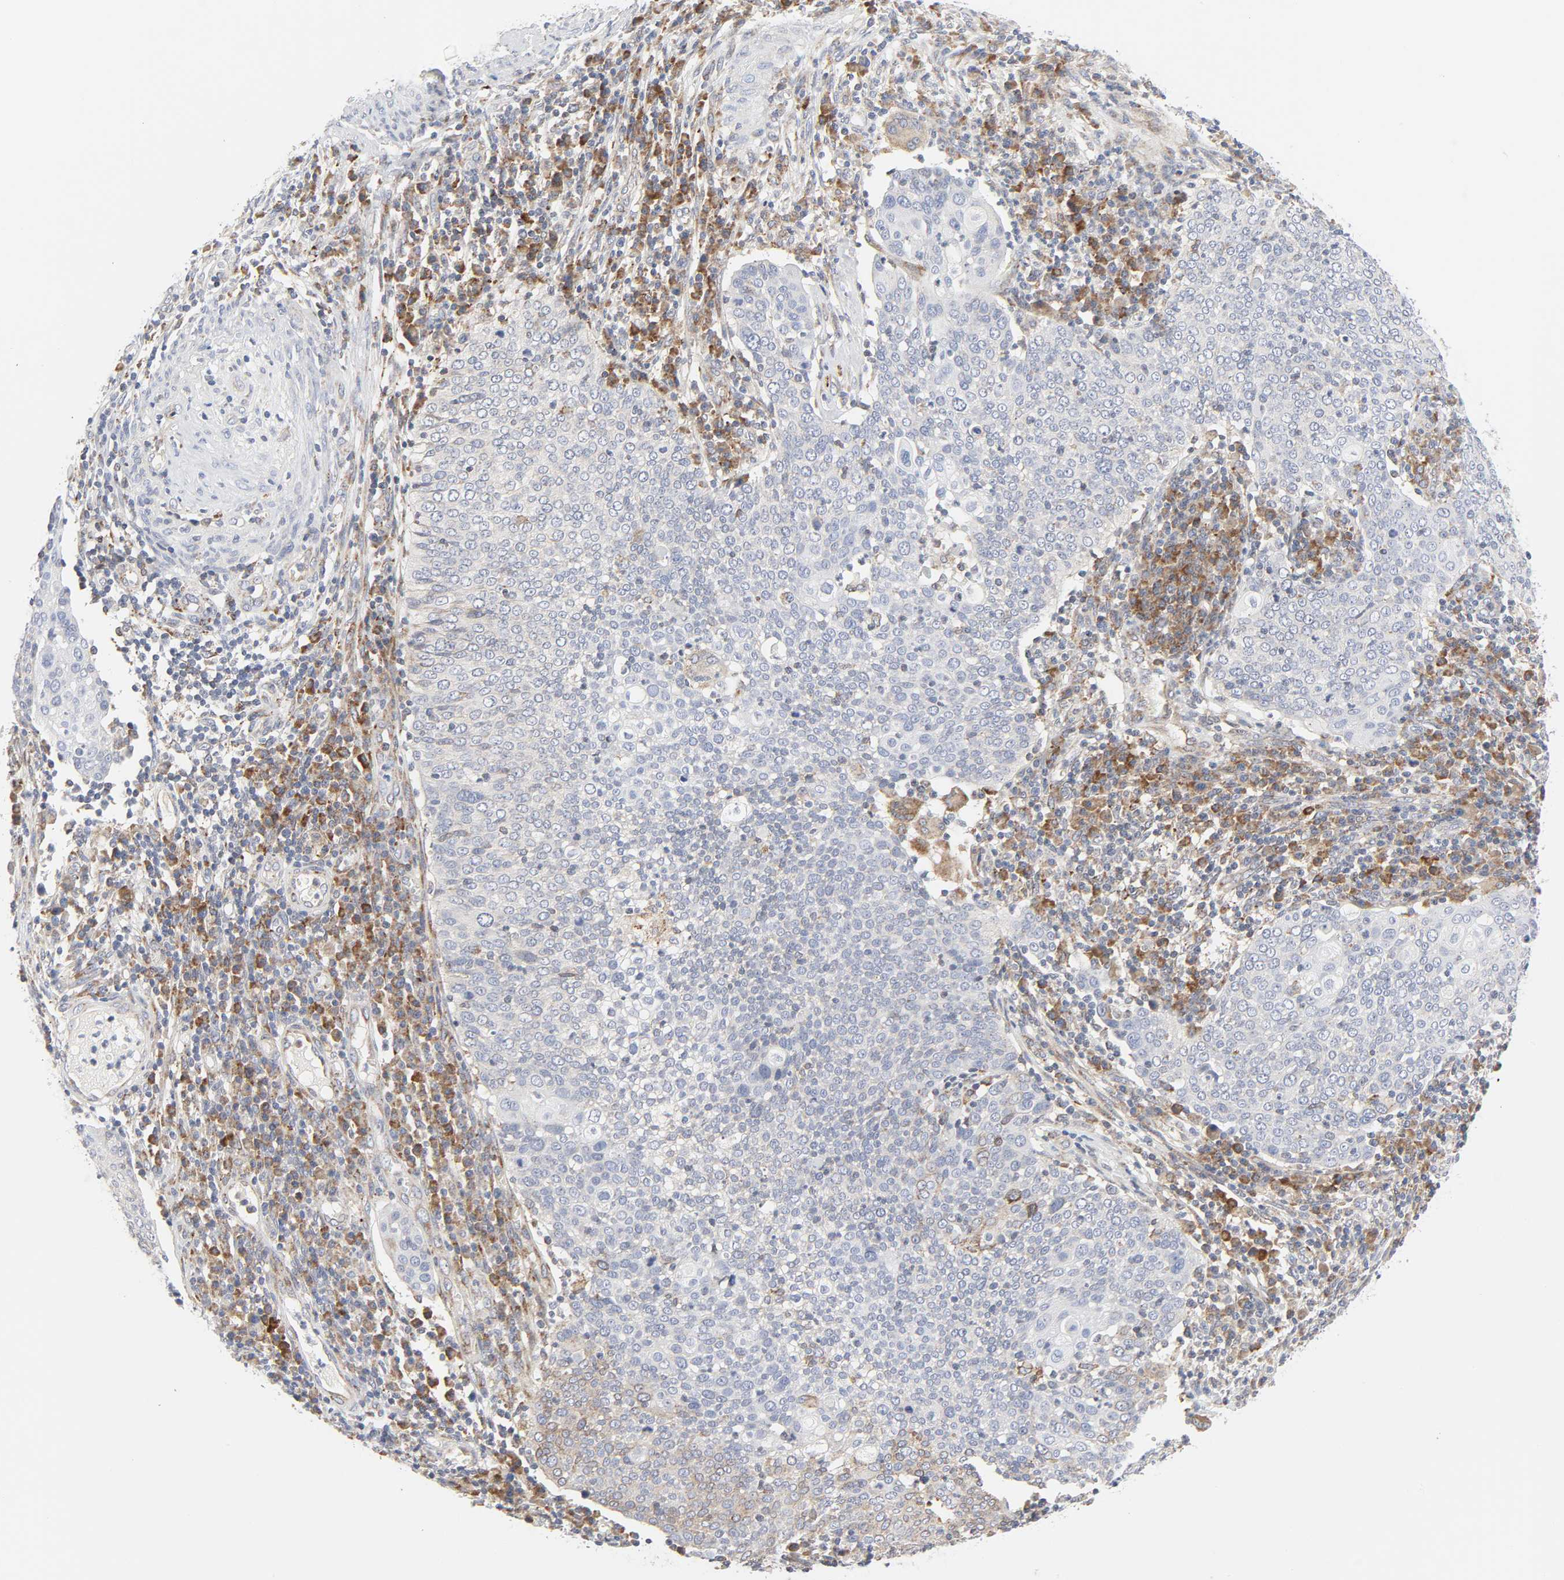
{"staining": {"intensity": "negative", "quantity": "none", "location": "none"}, "tissue": "cervical cancer", "cell_type": "Tumor cells", "image_type": "cancer", "snomed": [{"axis": "morphology", "description": "Squamous cell carcinoma, NOS"}, {"axis": "topography", "description": "Cervix"}], "caption": "Cervical cancer stained for a protein using immunohistochemistry reveals no expression tumor cells.", "gene": "LRP6", "patient": {"sex": "female", "age": 40}}